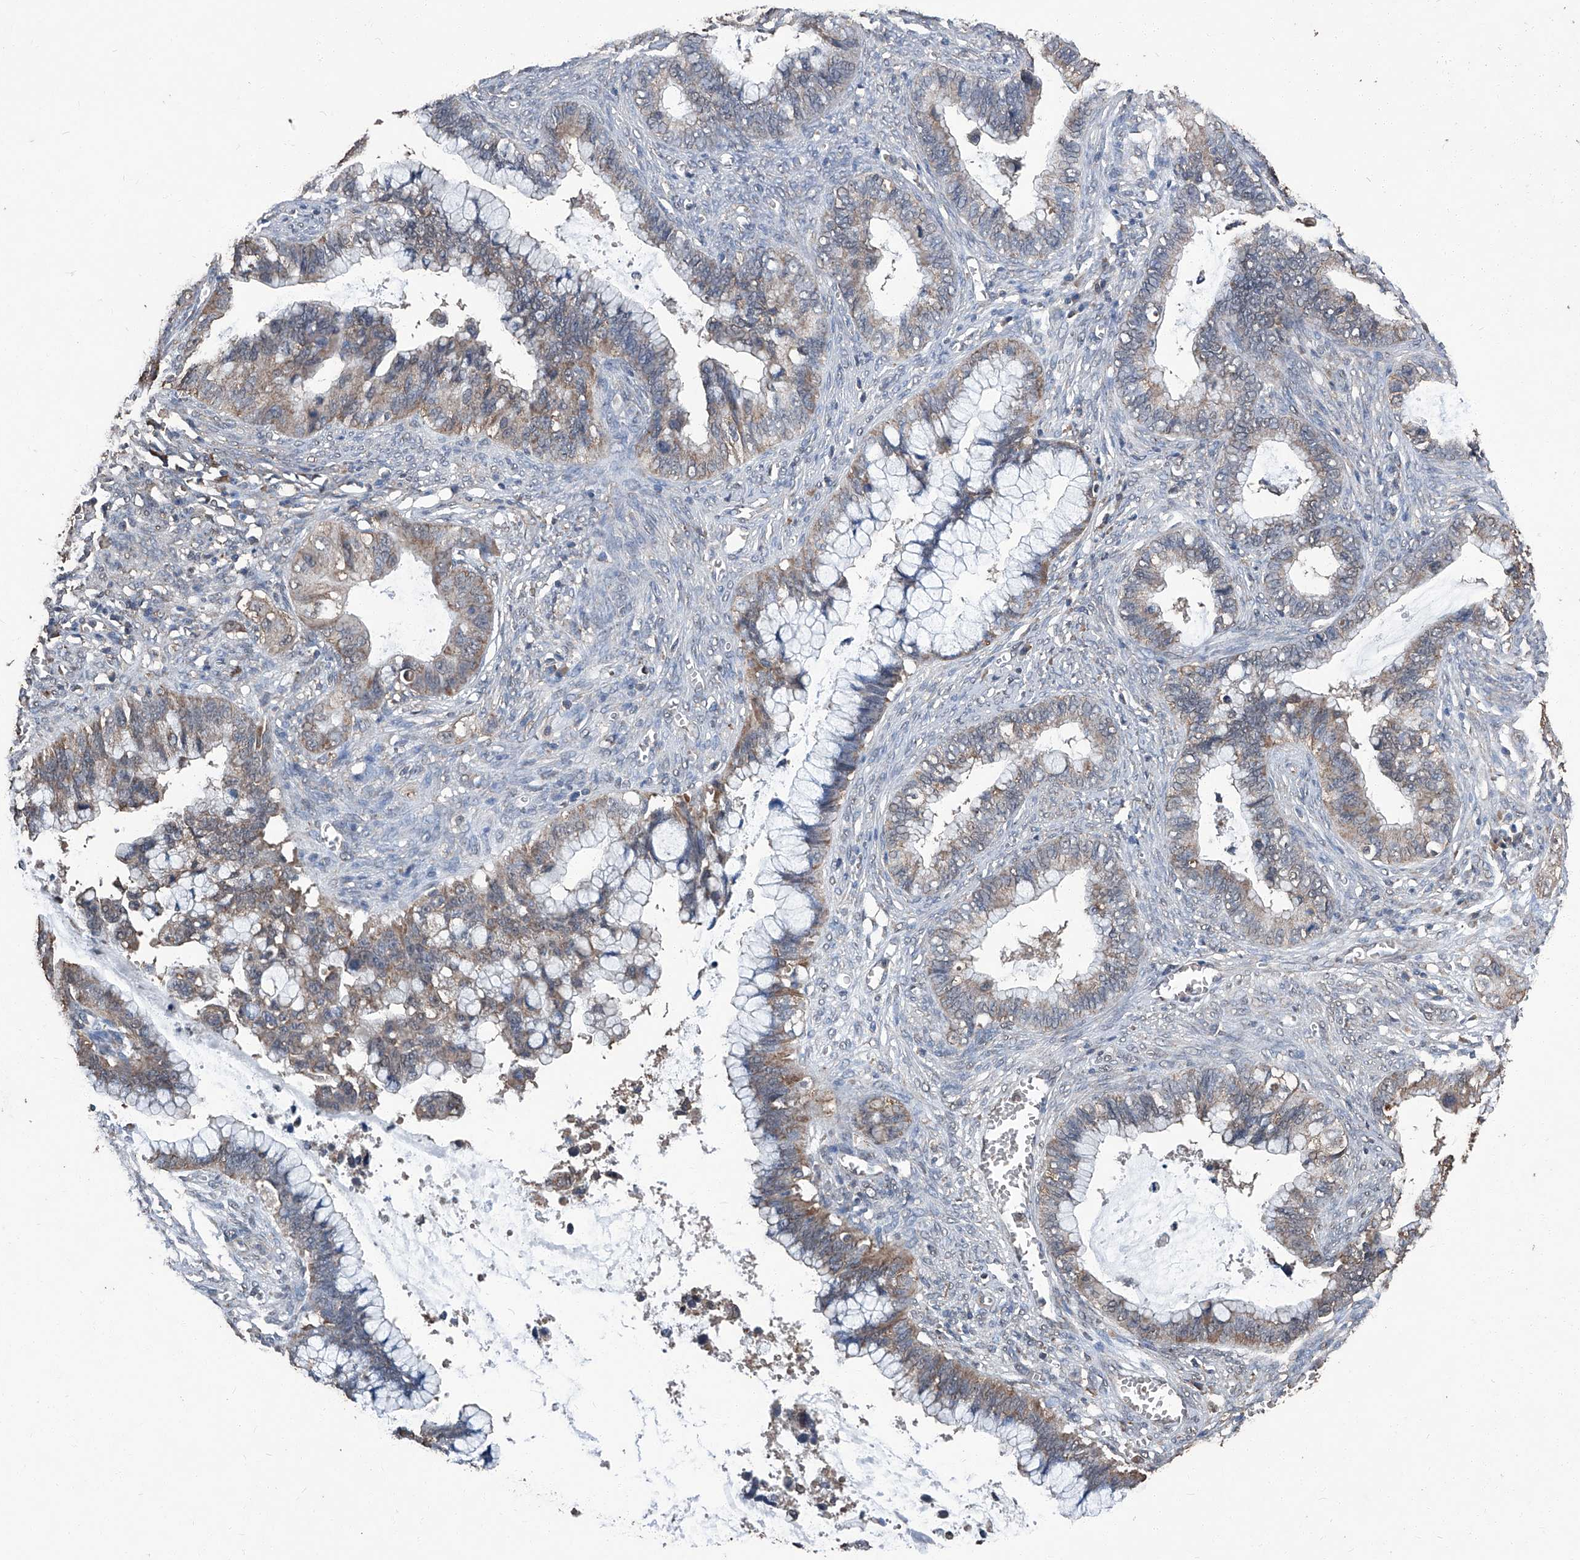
{"staining": {"intensity": "moderate", "quantity": ">75%", "location": "cytoplasmic/membranous"}, "tissue": "cervical cancer", "cell_type": "Tumor cells", "image_type": "cancer", "snomed": [{"axis": "morphology", "description": "Adenocarcinoma, NOS"}, {"axis": "topography", "description": "Cervix"}], "caption": "Tumor cells show moderate cytoplasmic/membranous positivity in approximately >75% of cells in cervical adenocarcinoma.", "gene": "STARD7", "patient": {"sex": "female", "age": 44}}